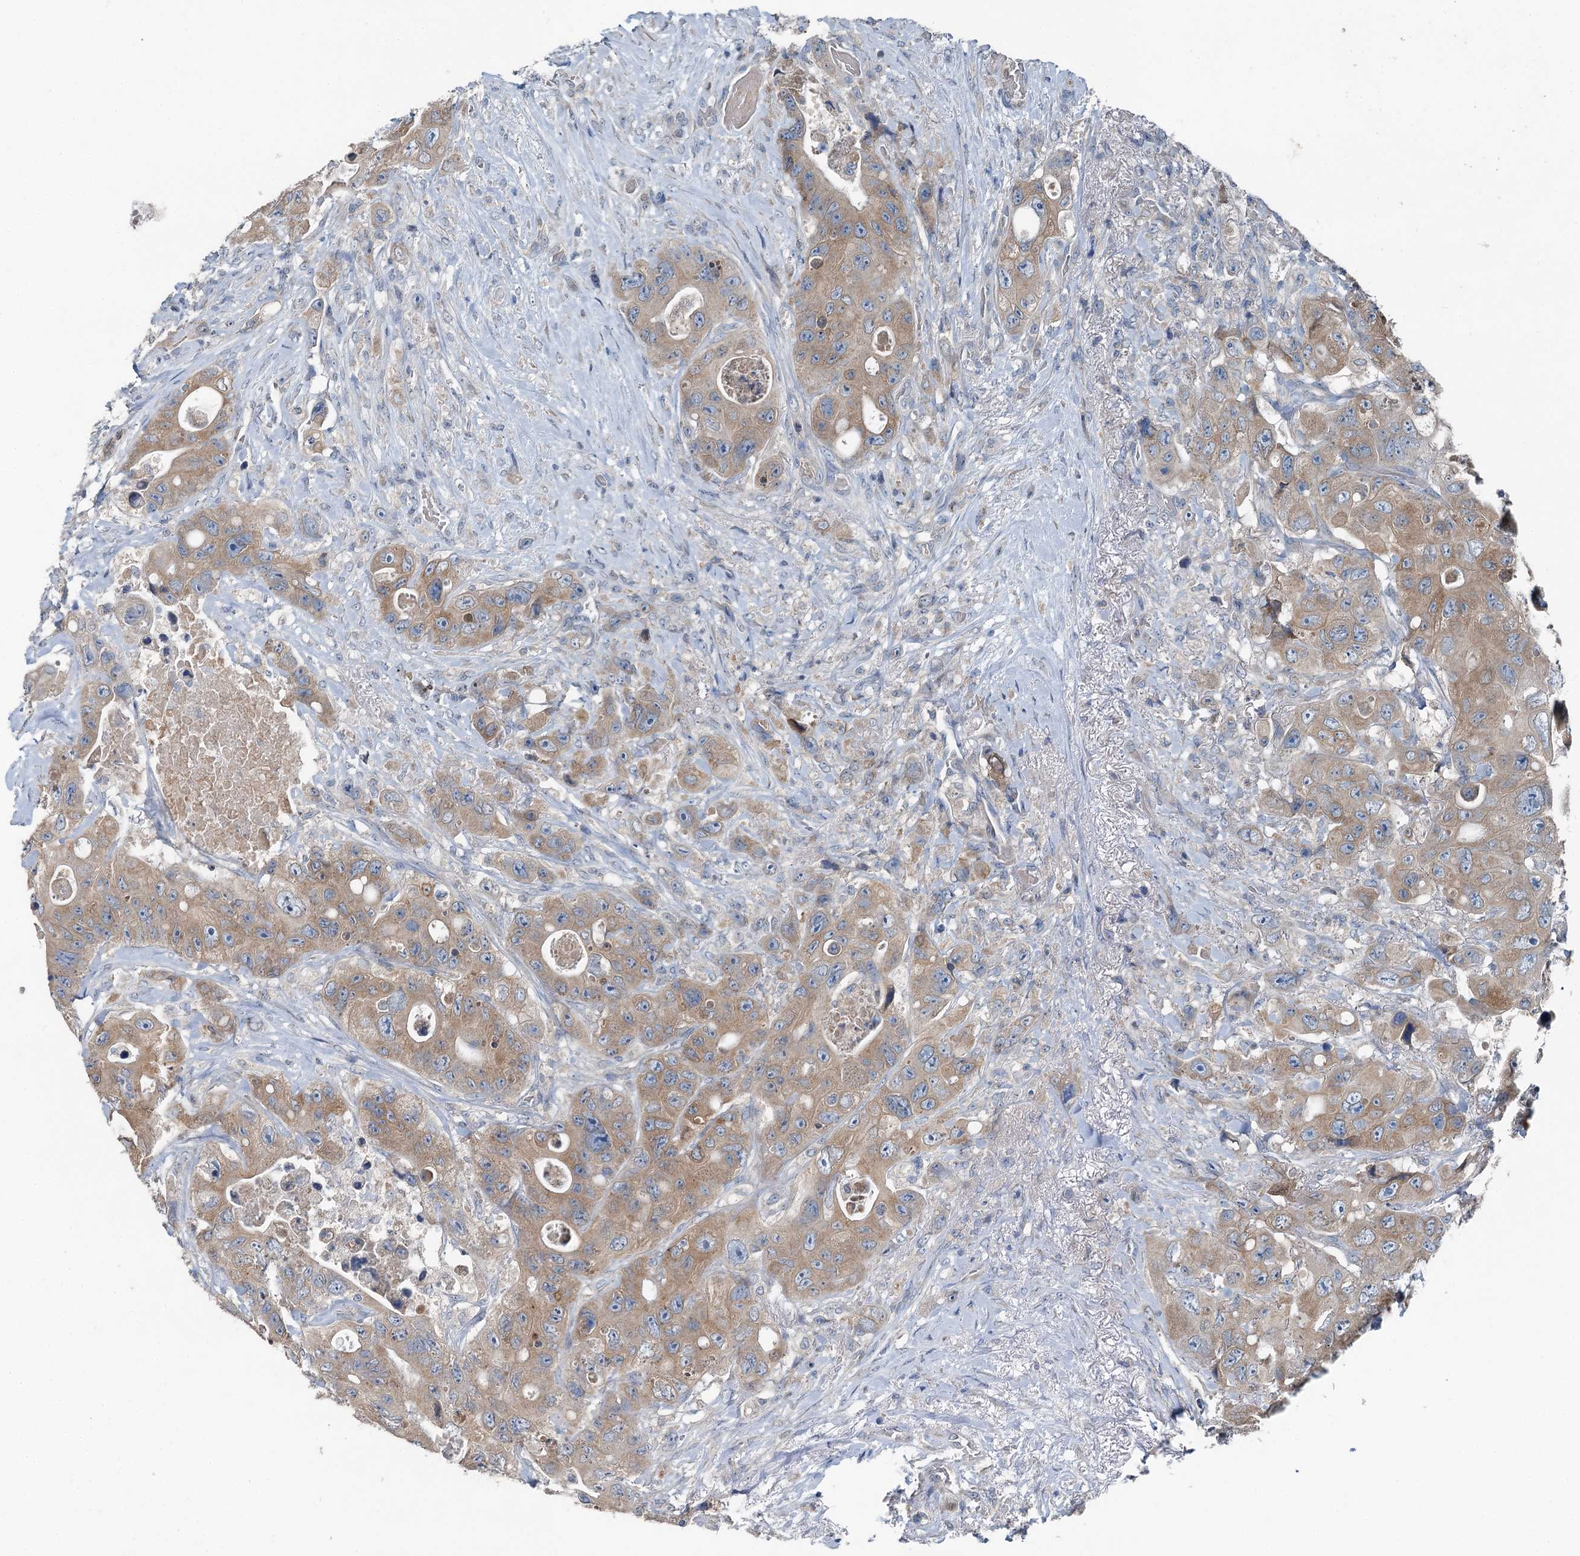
{"staining": {"intensity": "moderate", "quantity": ">75%", "location": "cytoplasmic/membranous"}, "tissue": "colorectal cancer", "cell_type": "Tumor cells", "image_type": "cancer", "snomed": [{"axis": "morphology", "description": "Adenocarcinoma, NOS"}, {"axis": "topography", "description": "Colon"}], "caption": "Adenocarcinoma (colorectal) stained with immunohistochemistry shows moderate cytoplasmic/membranous expression in about >75% of tumor cells. The protein of interest is stained brown, and the nuclei are stained in blue (DAB IHC with brightfield microscopy, high magnification).", "gene": "C6orf120", "patient": {"sex": "female", "age": 46}}